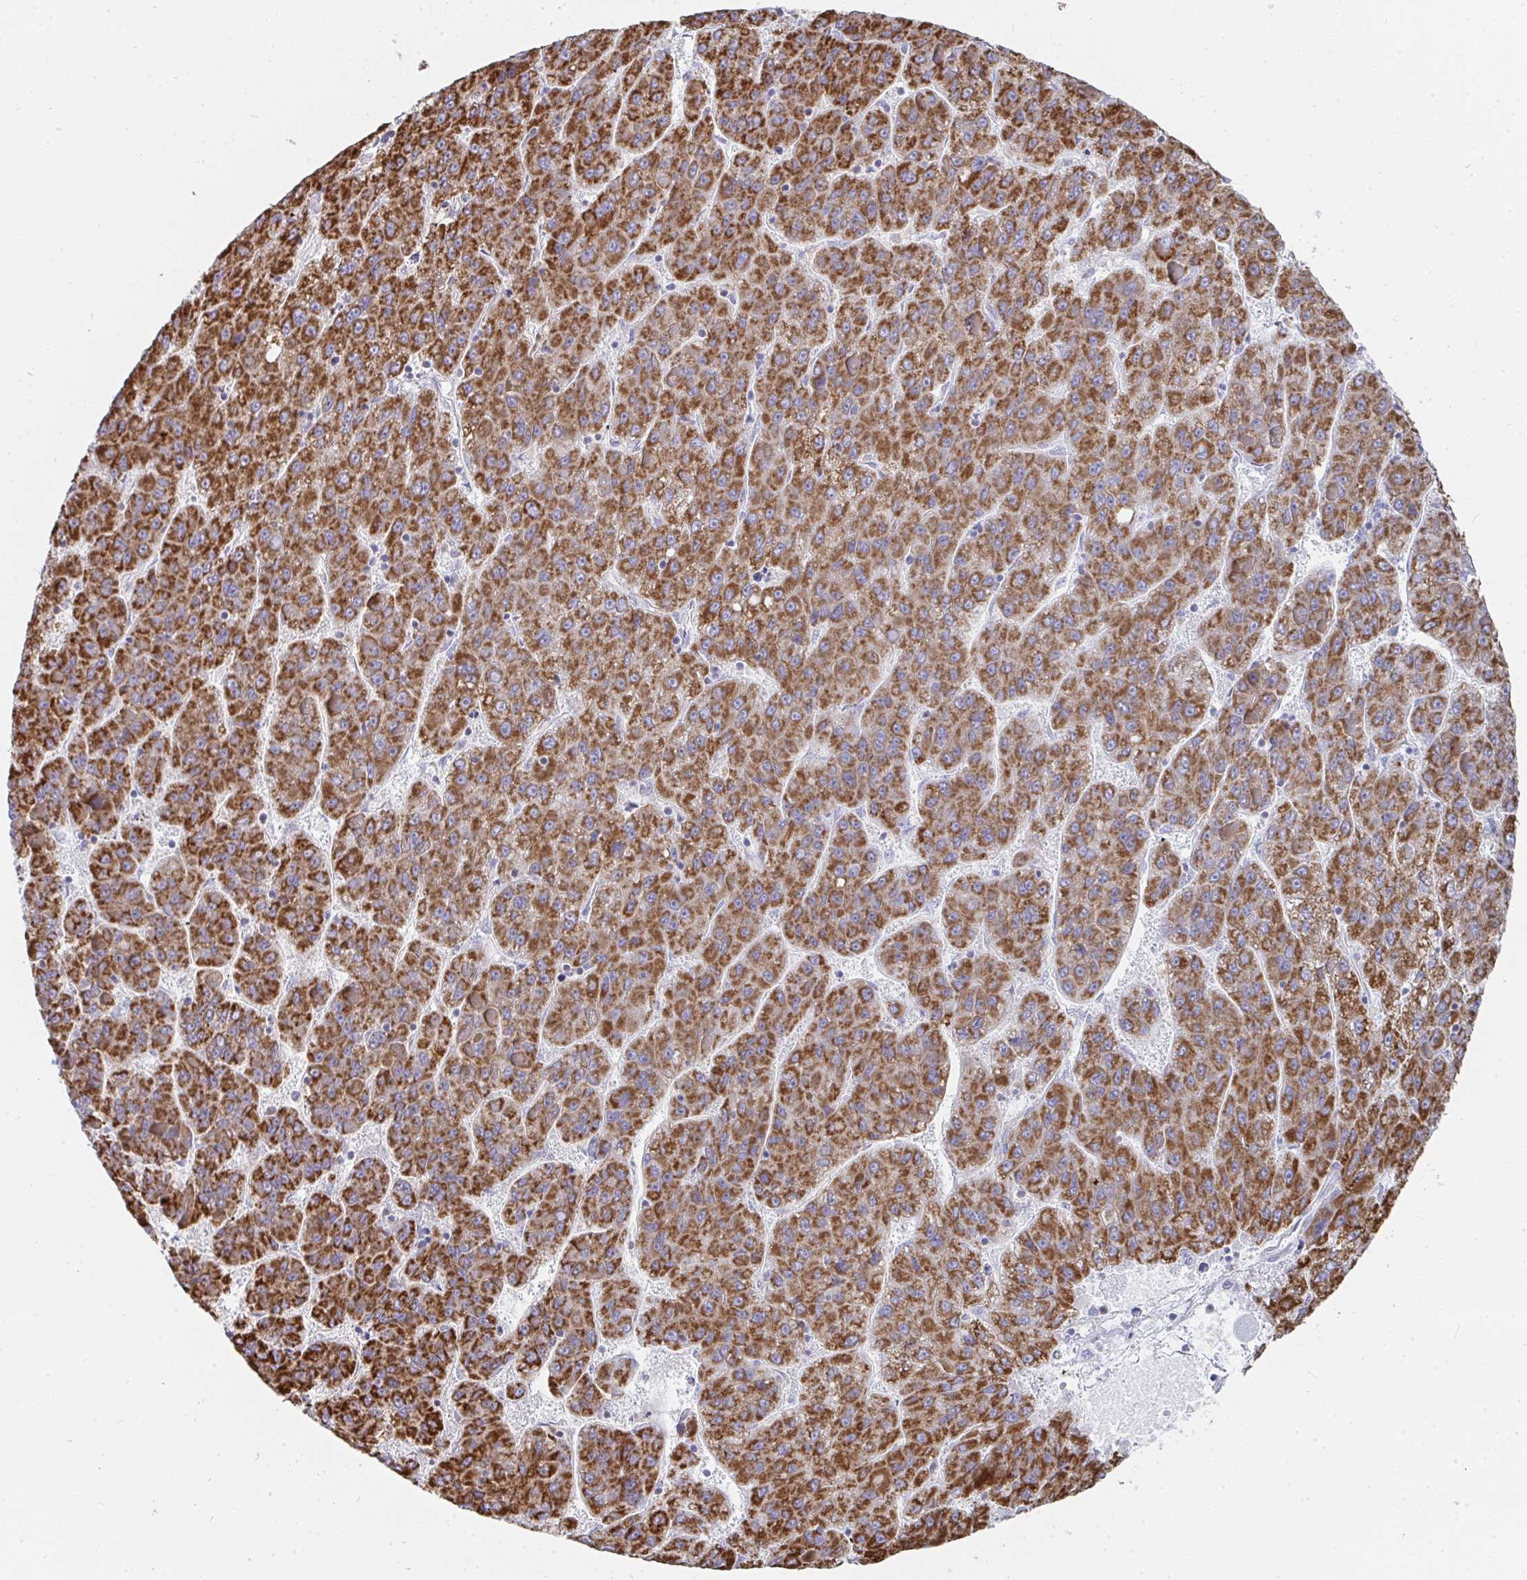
{"staining": {"intensity": "strong", "quantity": ">75%", "location": "cytoplasmic/membranous"}, "tissue": "liver cancer", "cell_type": "Tumor cells", "image_type": "cancer", "snomed": [{"axis": "morphology", "description": "Carcinoma, Hepatocellular, NOS"}, {"axis": "topography", "description": "Liver"}], "caption": "Strong cytoplasmic/membranous positivity for a protein is present in approximately >75% of tumor cells of liver cancer using IHC.", "gene": "AIFM1", "patient": {"sex": "female", "age": 82}}